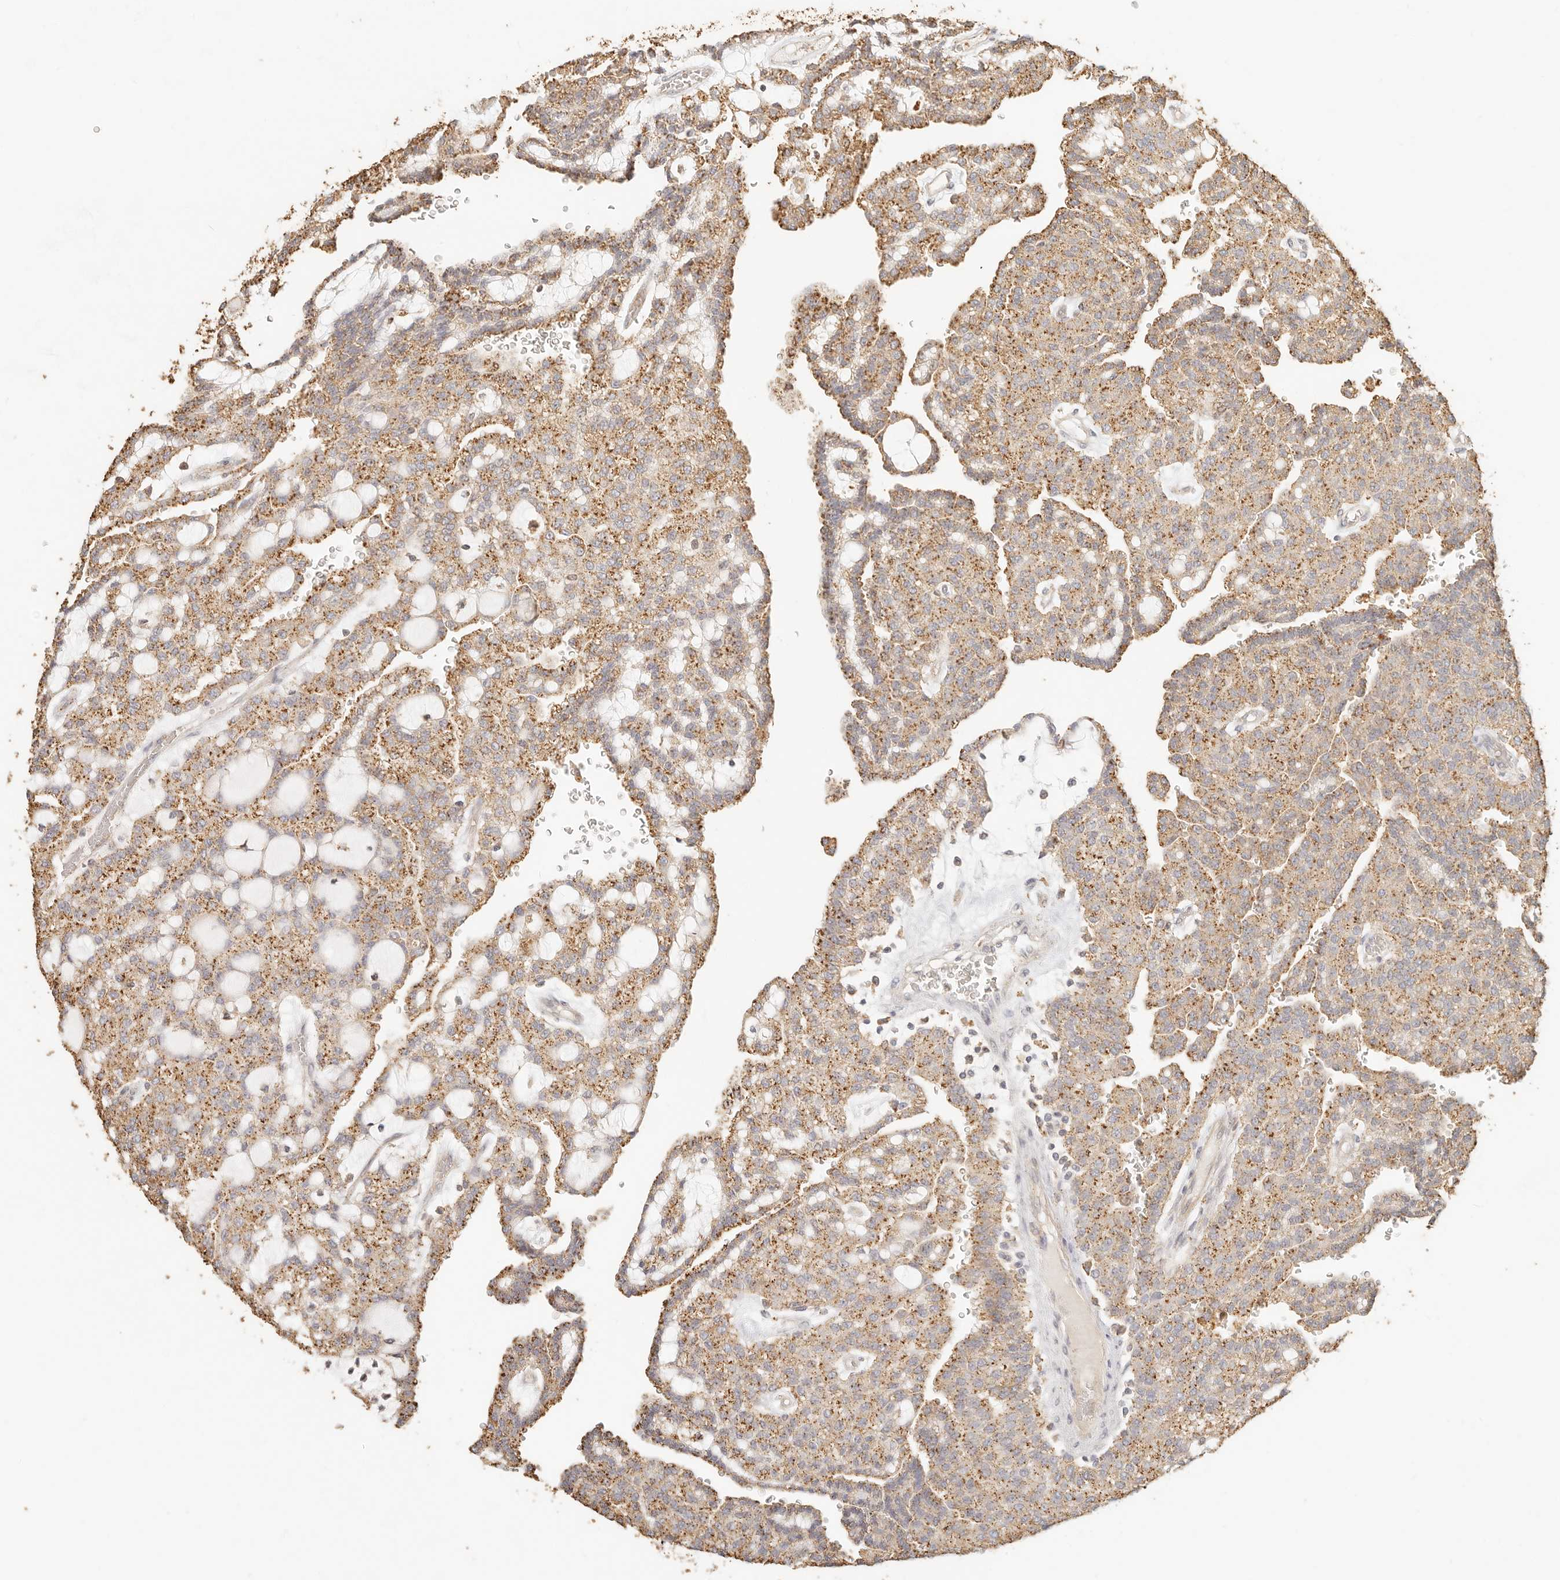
{"staining": {"intensity": "moderate", "quantity": ">75%", "location": "cytoplasmic/membranous"}, "tissue": "renal cancer", "cell_type": "Tumor cells", "image_type": "cancer", "snomed": [{"axis": "morphology", "description": "Adenocarcinoma, NOS"}, {"axis": "topography", "description": "Kidney"}], "caption": "Human renal cancer (adenocarcinoma) stained for a protein (brown) shows moderate cytoplasmic/membranous positive staining in about >75% of tumor cells.", "gene": "CNMD", "patient": {"sex": "male", "age": 63}}